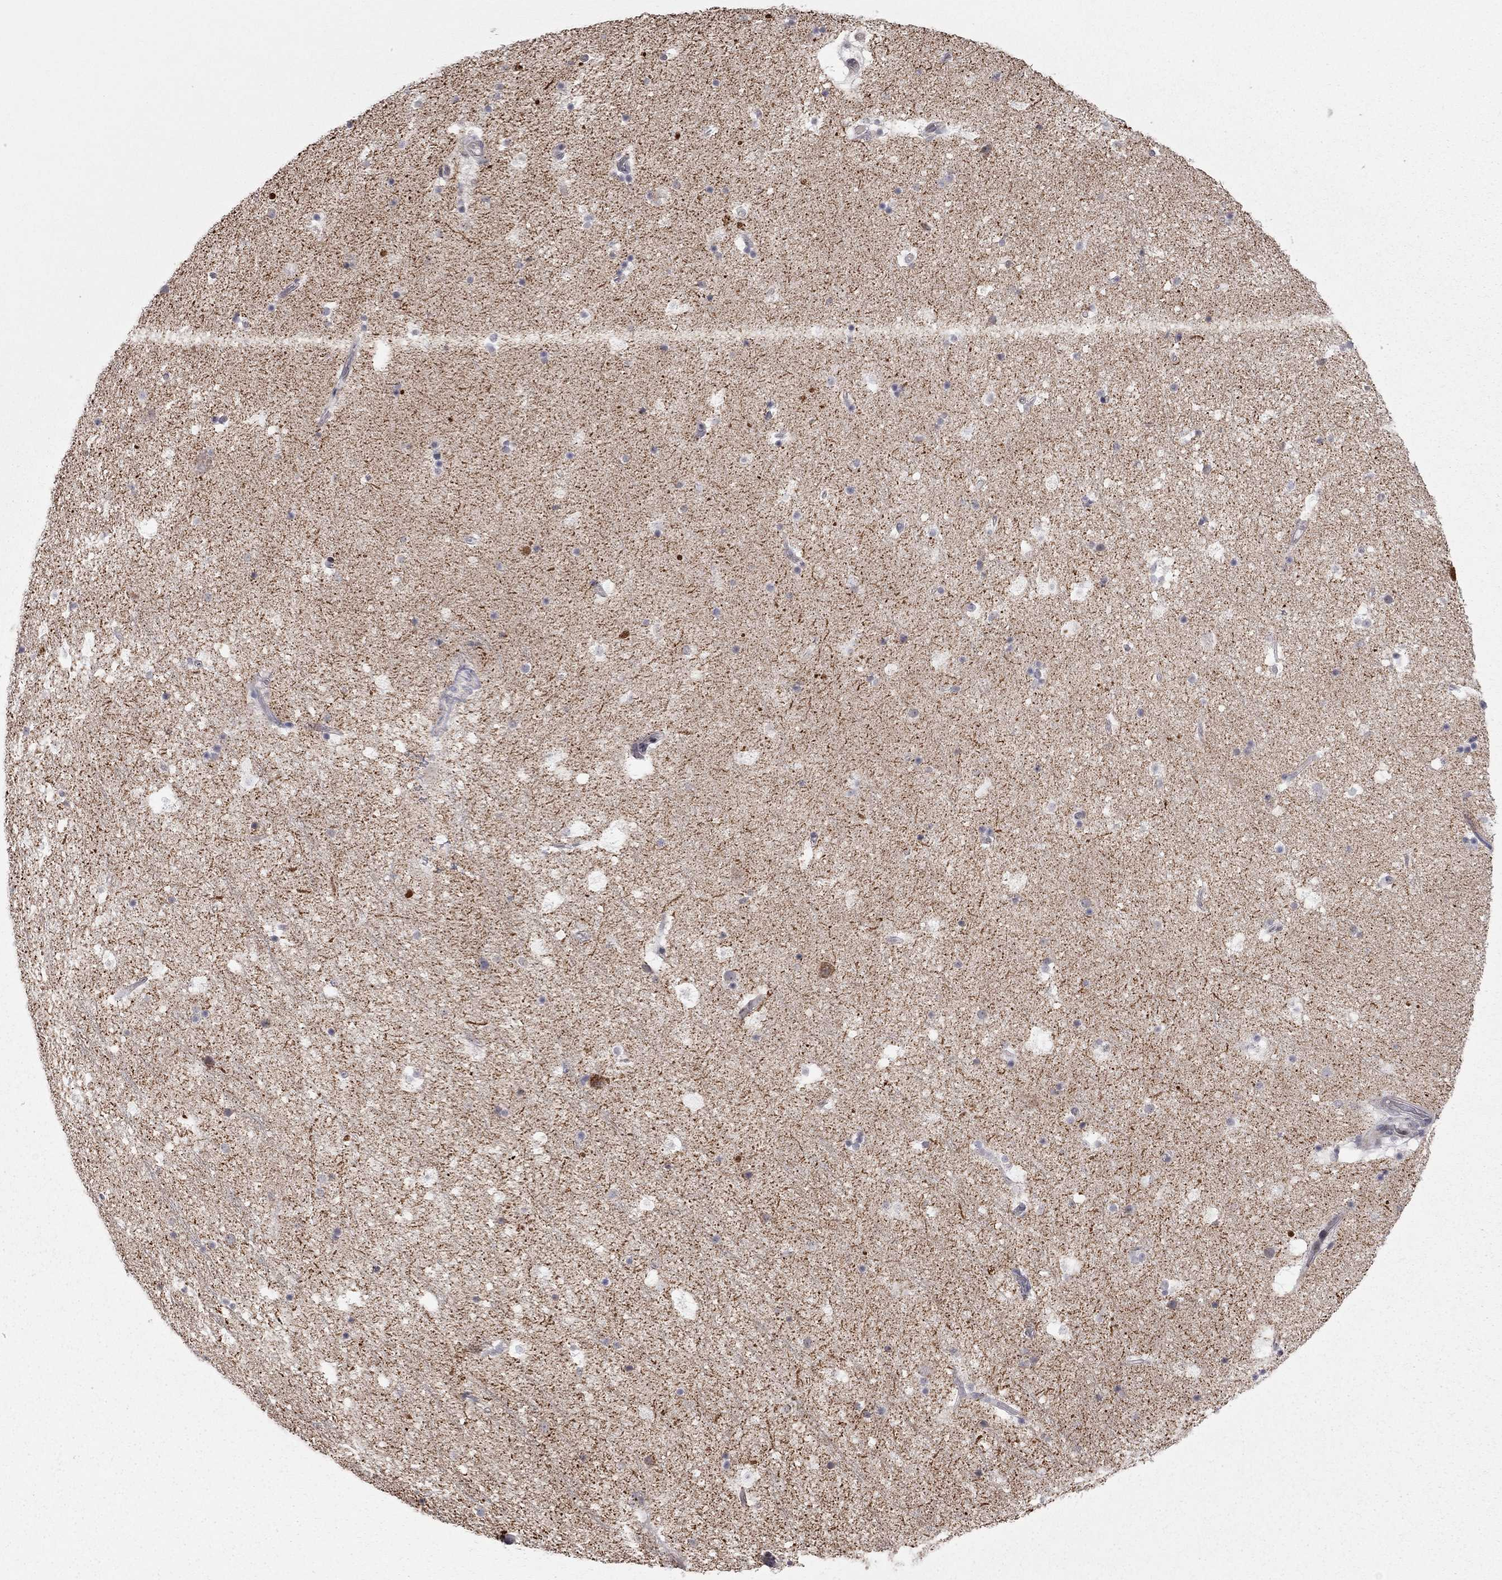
{"staining": {"intensity": "negative", "quantity": "none", "location": "none"}, "tissue": "hippocampus", "cell_type": "Glial cells", "image_type": "normal", "snomed": [{"axis": "morphology", "description": "Normal tissue, NOS"}, {"axis": "topography", "description": "Hippocampus"}], "caption": "IHC of normal hippocampus reveals no staining in glial cells. (DAB (3,3'-diaminobenzidine) IHC visualized using brightfield microscopy, high magnification).", "gene": "MC3R", "patient": {"sex": "male", "age": 51}}